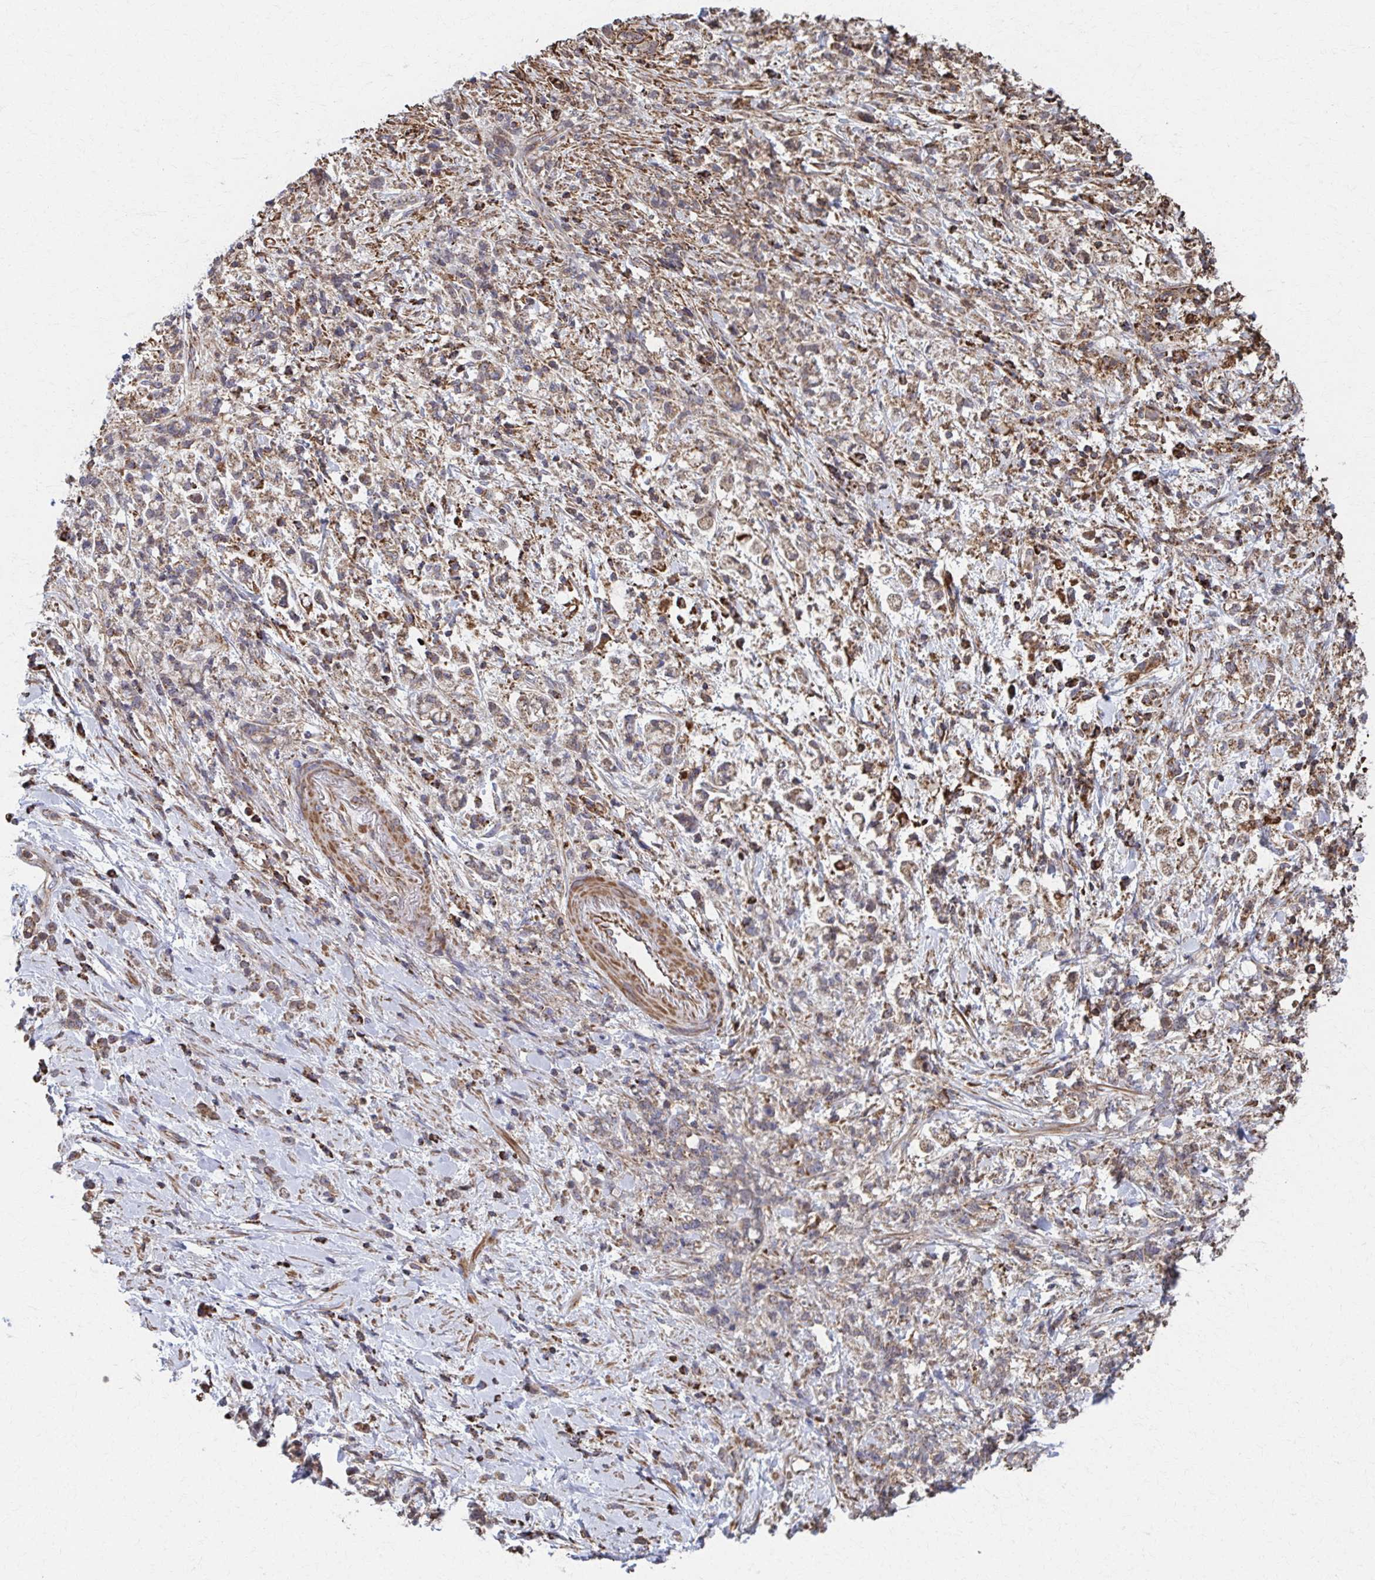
{"staining": {"intensity": "moderate", "quantity": ">75%", "location": "cytoplasmic/membranous"}, "tissue": "stomach cancer", "cell_type": "Tumor cells", "image_type": "cancer", "snomed": [{"axis": "morphology", "description": "Adenocarcinoma, NOS"}, {"axis": "topography", "description": "Stomach"}], "caption": "Stomach adenocarcinoma was stained to show a protein in brown. There is medium levels of moderate cytoplasmic/membranous positivity in approximately >75% of tumor cells. (IHC, brightfield microscopy, high magnification).", "gene": "KLHL34", "patient": {"sex": "female", "age": 60}}